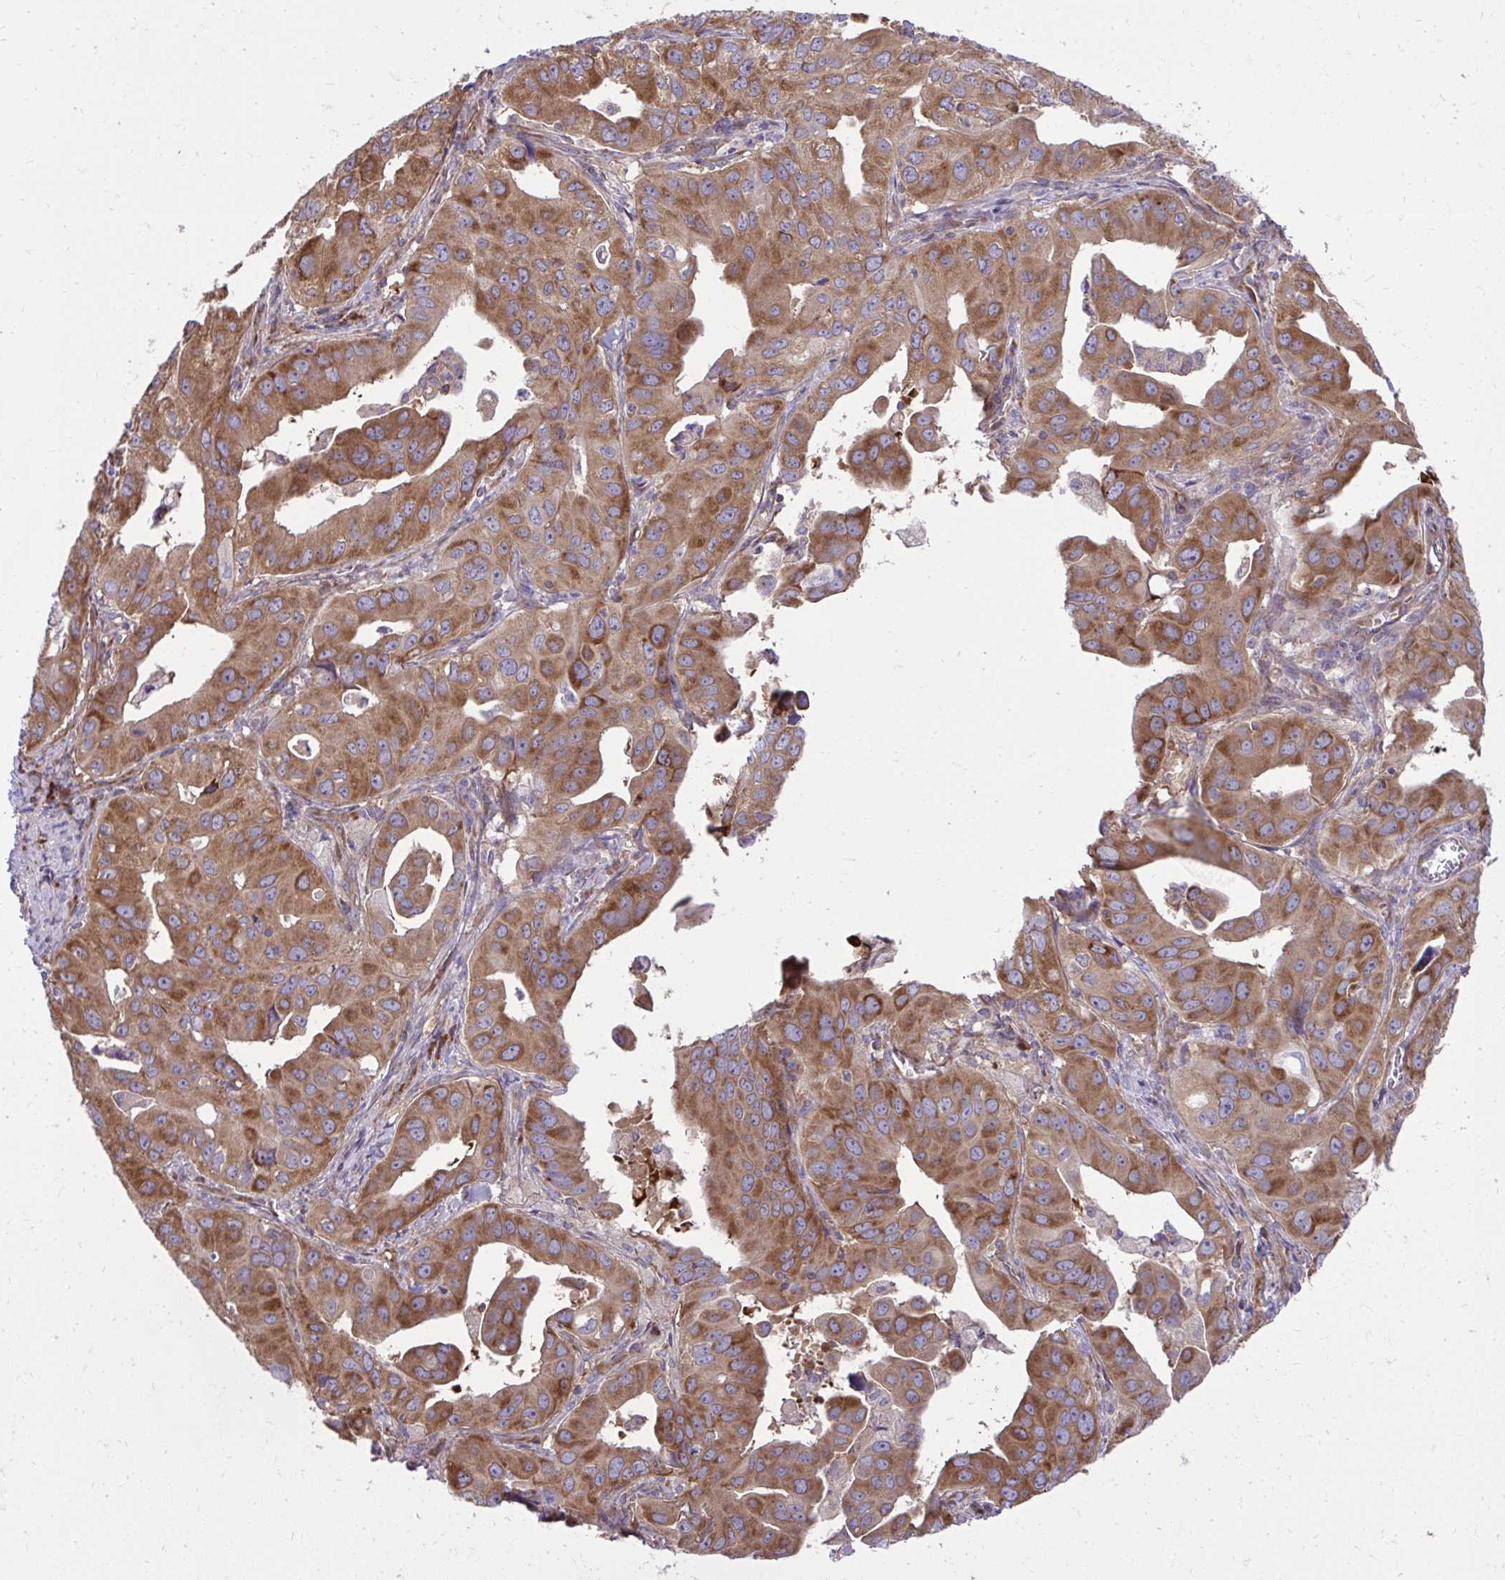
{"staining": {"intensity": "strong", "quantity": ">75%", "location": "cytoplasmic/membranous"}, "tissue": "lung cancer", "cell_type": "Tumor cells", "image_type": "cancer", "snomed": [{"axis": "morphology", "description": "Adenocarcinoma, NOS"}, {"axis": "topography", "description": "Lung"}], "caption": "Tumor cells display strong cytoplasmic/membranous staining in about >75% of cells in adenocarcinoma (lung).", "gene": "NMNAT3", "patient": {"sex": "male", "age": 48}}